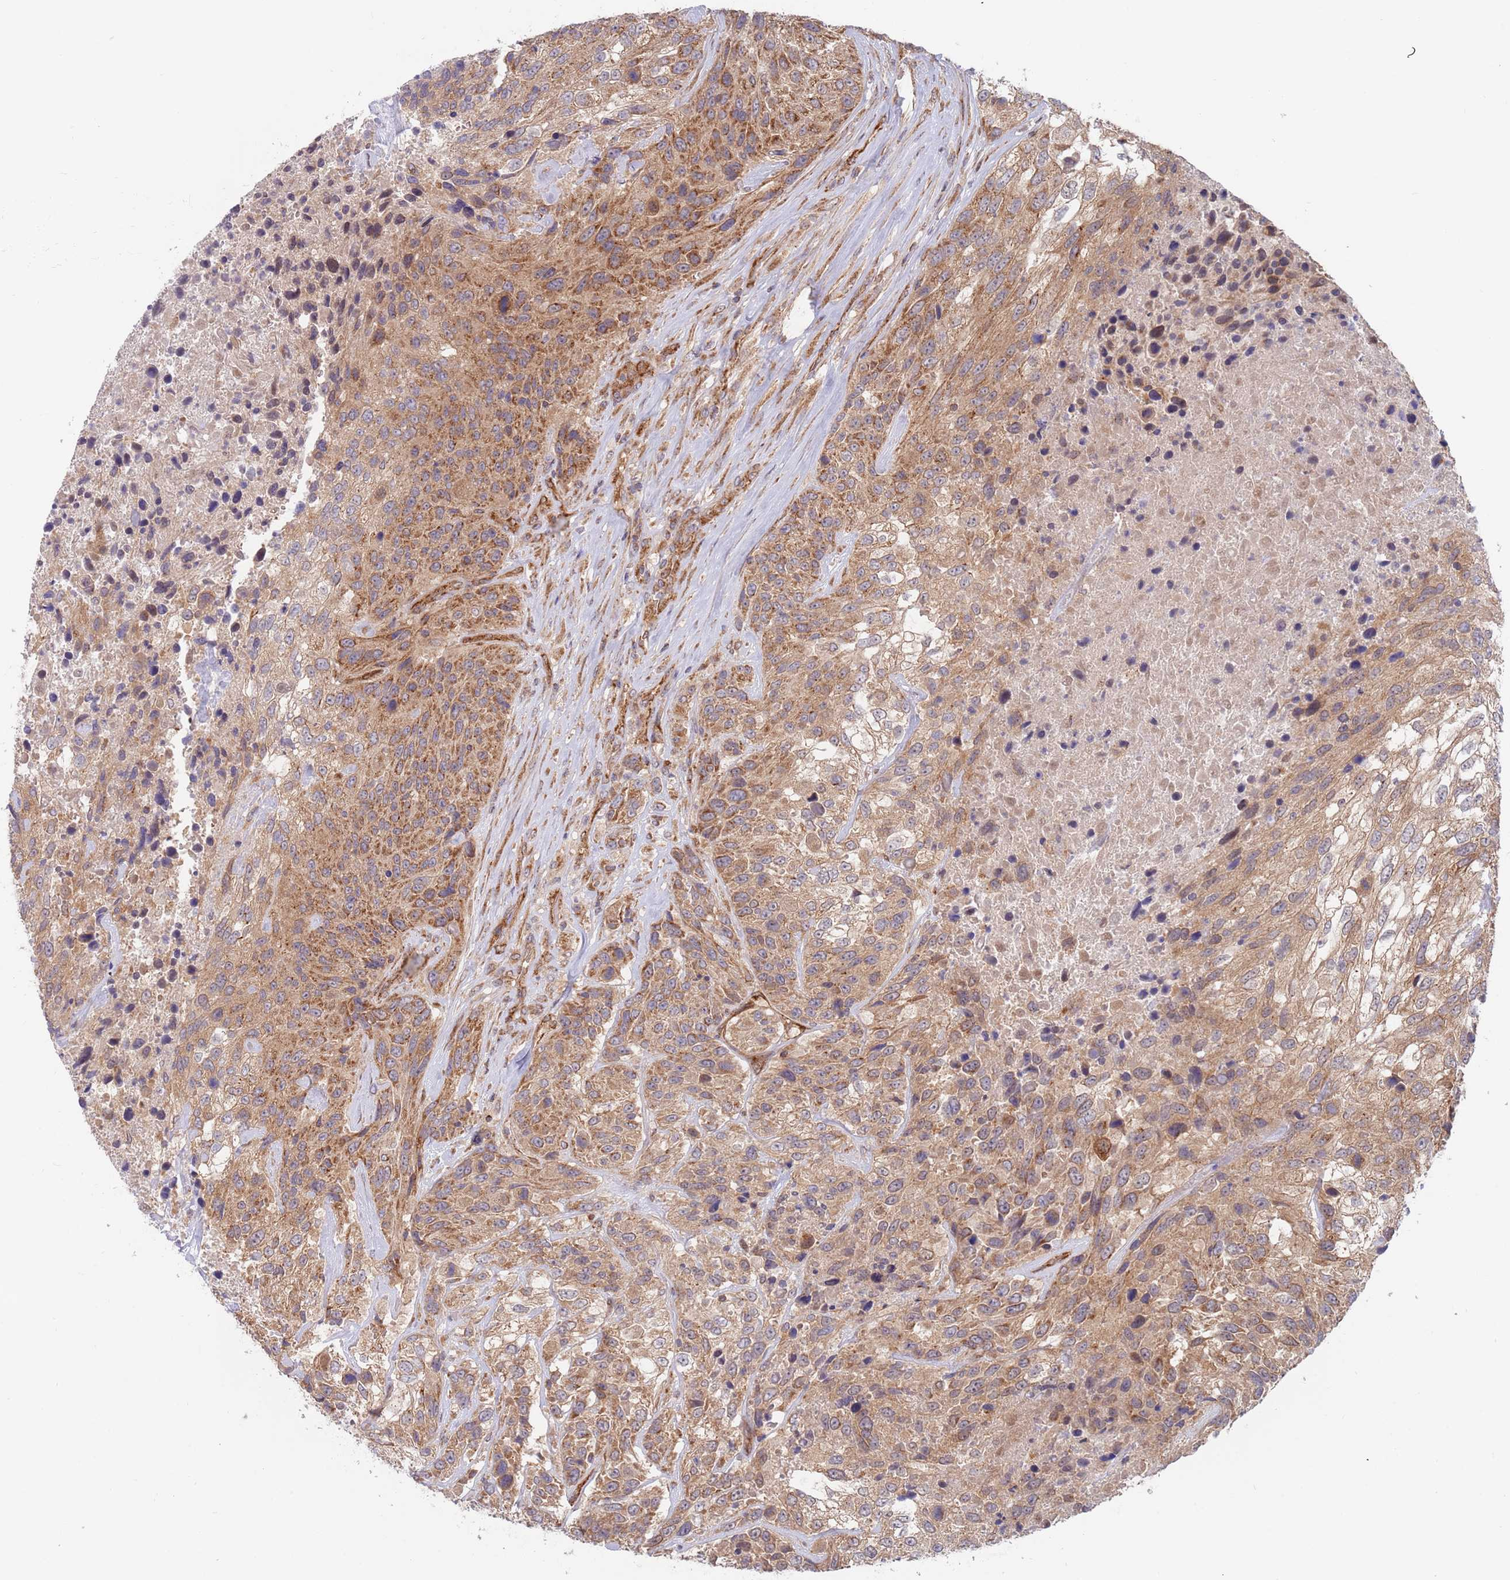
{"staining": {"intensity": "moderate", "quantity": ">75%", "location": "cytoplasmic/membranous"}, "tissue": "urothelial cancer", "cell_type": "Tumor cells", "image_type": "cancer", "snomed": [{"axis": "morphology", "description": "Urothelial carcinoma, High grade"}, {"axis": "topography", "description": "Urinary bladder"}], "caption": "IHC of urothelial cancer exhibits medium levels of moderate cytoplasmic/membranous expression in approximately >75% of tumor cells. (DAB = brown stain, brightfield microscopy at high magnification).", "gene": "GUK1", "patient": {"sex": "female", "age": 70}}